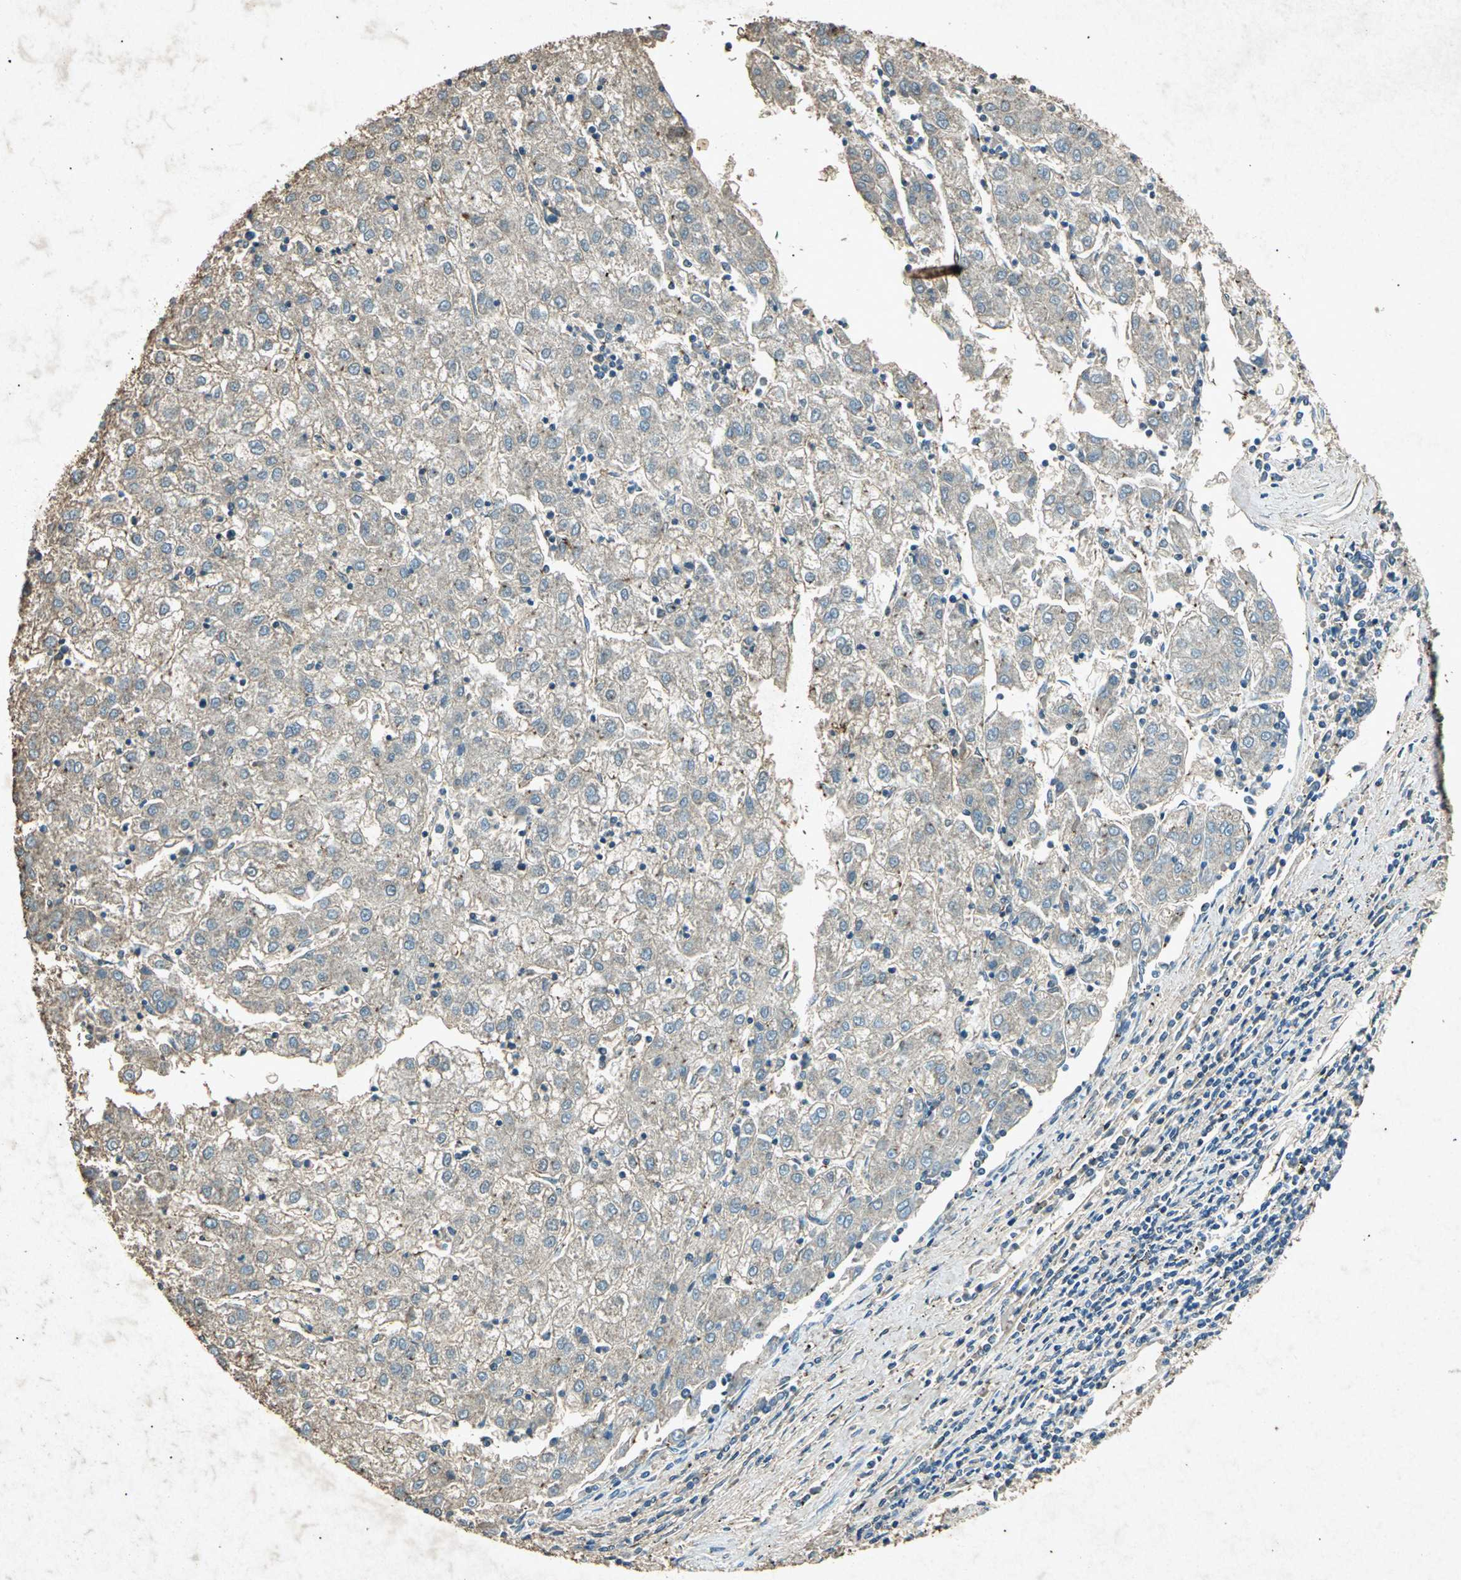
{"staining": {"intensity": "negative", "quantity": "none", "location": "none"}, "tissue": "liver cancer", "cell_type": "Tumor cells", "image_type": "cancer", "snomed": [{"axis": "morphology", "description": "Carcinoma, Hepatocellular, NOS"}, {"axis": "topography", "description": "Liver"}], "caption": "Tumor cells show no significant expression in hepatocellular carcinoma (liver).", "gene": "PSEN1", "patient": {"sex": "male", "age": 72}}